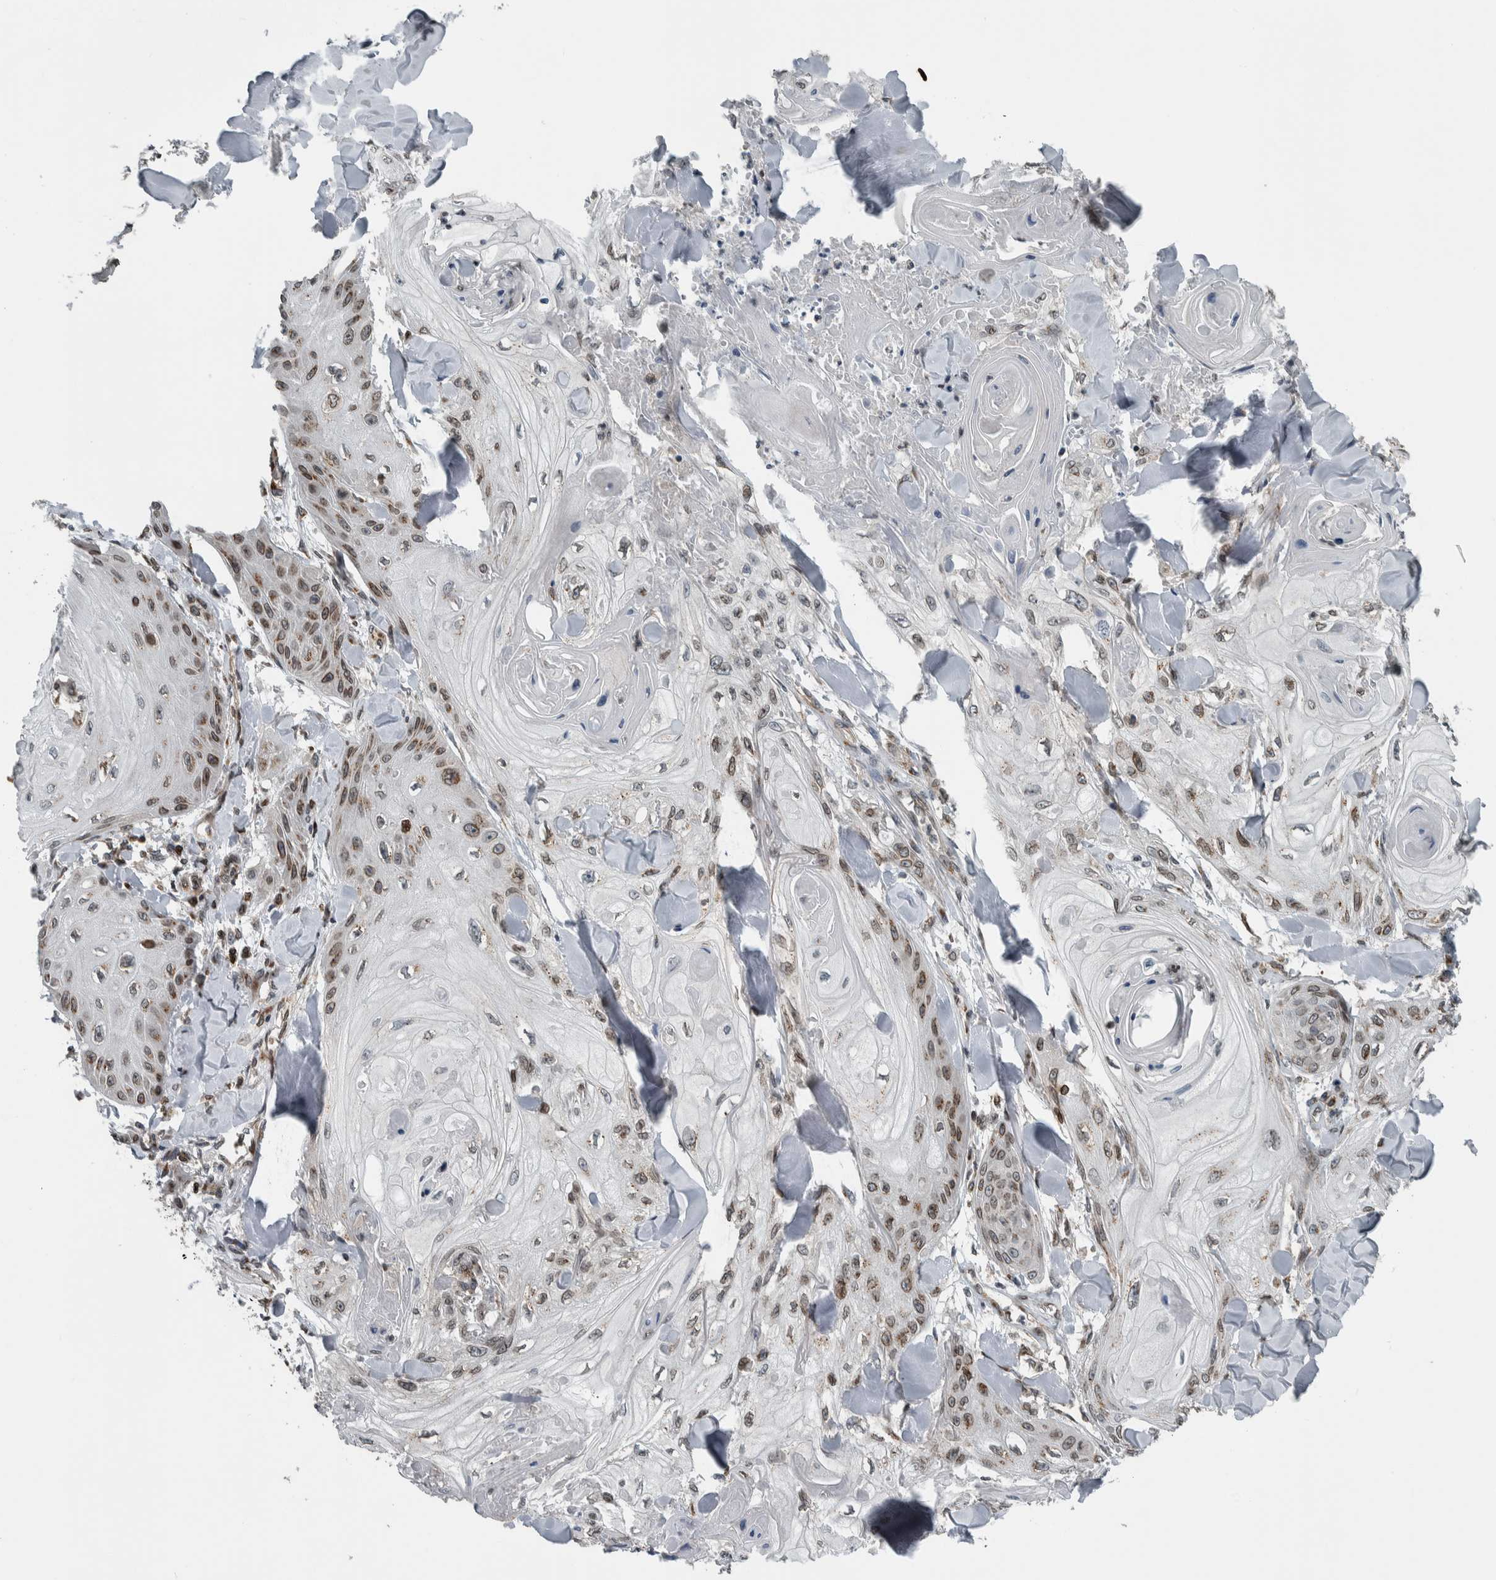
{"staining": {"intensity": "weak", "quantity": "25%-75%", "location": "cytoplasmic/membranous,nuclear"}, "tissue": "skin cancer", "cell_type": "Tumor cells", "image_type": "cancer", "snomed": [{"axis": "morphology", "description": "Squamous cell carcinoma, NOS"}, {"axis": "topography", "description": "Skin"}], "caption": "Skin squamous cell carcinoma stained with a protein marker demonstrates weak staining in tumor cells.", "gene": "FAM135B", "patient": {"sex": "male", "age": 74}}